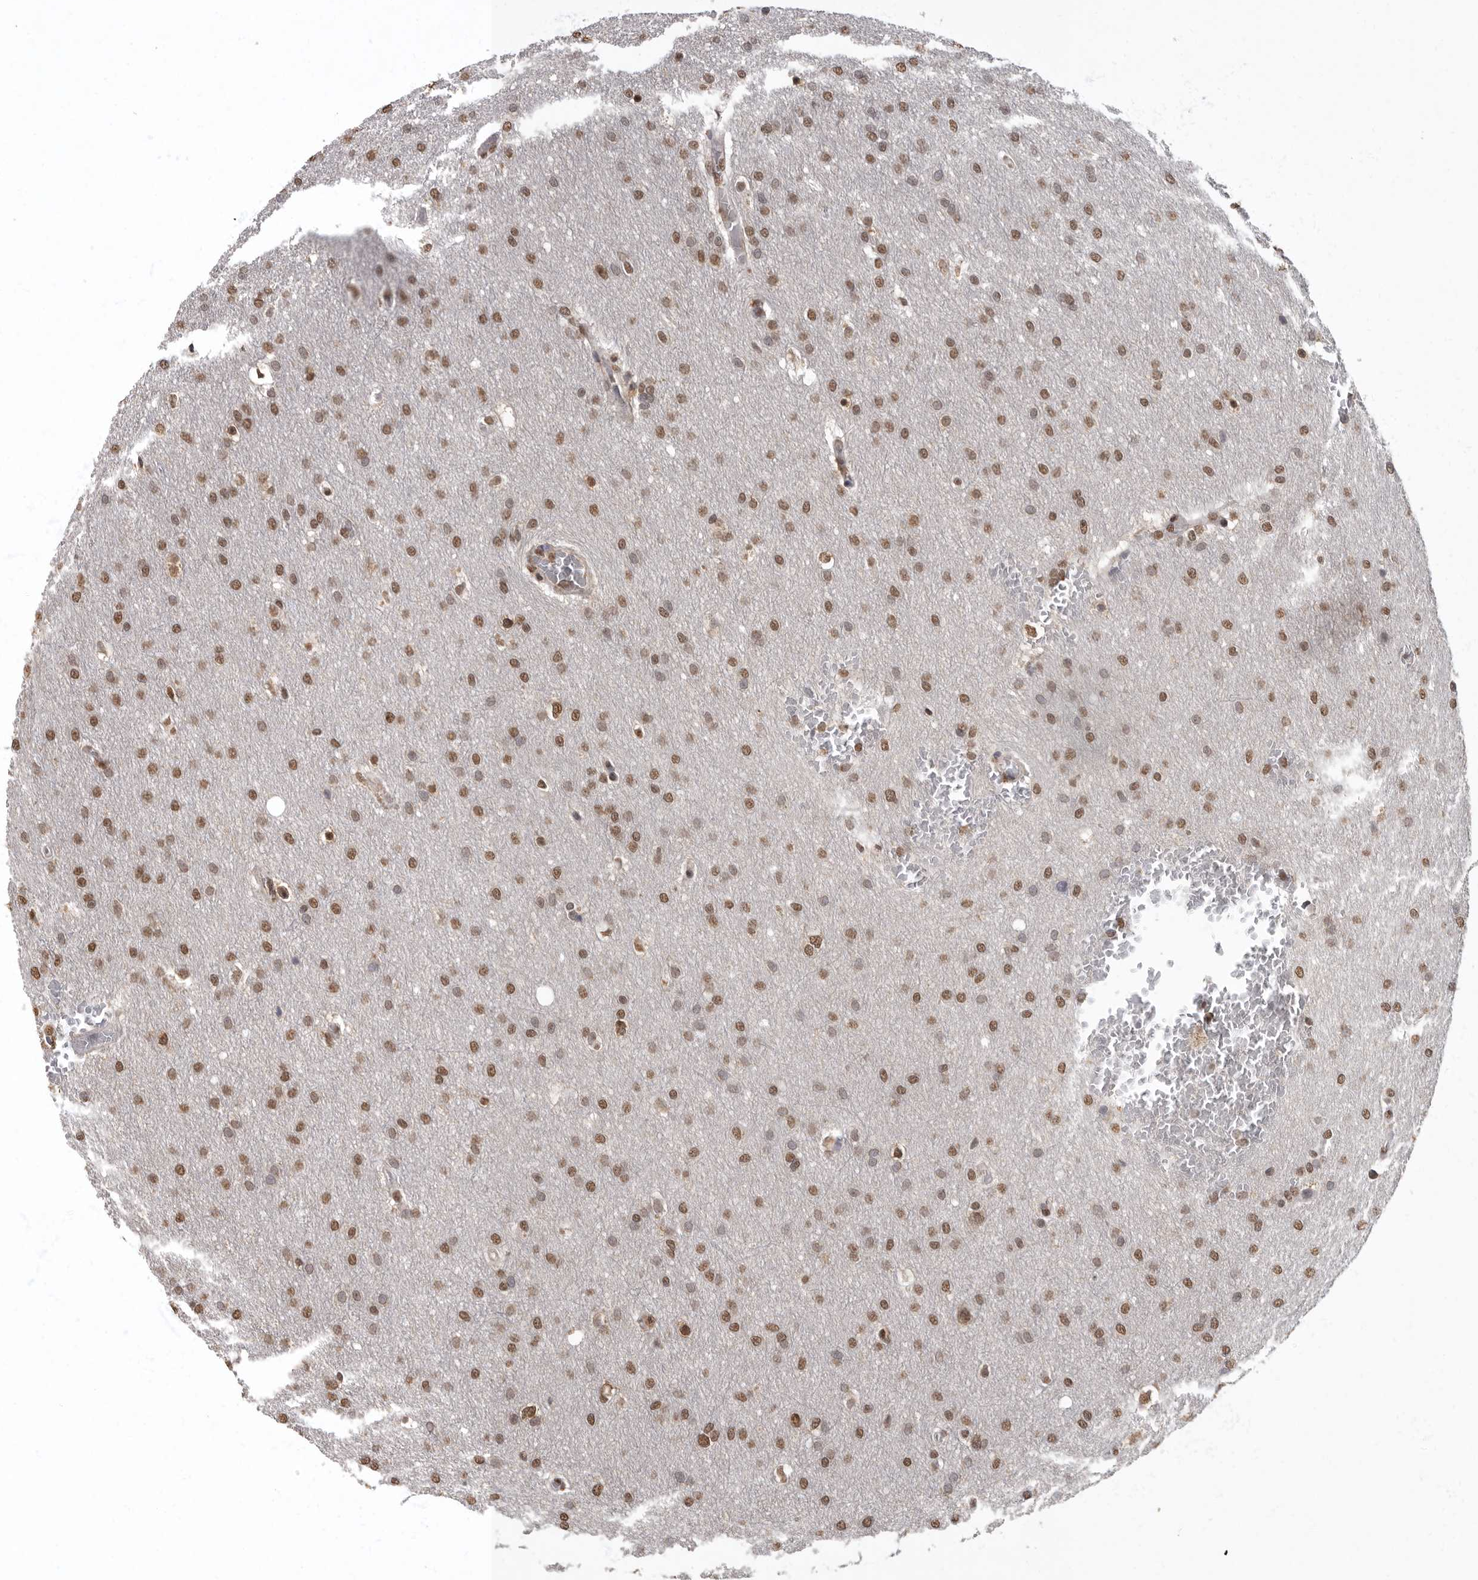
{"staining": {"intensity": "moderate", "quantity": ">75%", "location": "nuclear"}, "tissue": "glioma", "cell_type": "Tumor cells", "image_type": "cancer", "snomed": [{"axis": "morphology", "description": "Glioma, malignant, Low grade"}, {"axis": "topography", "description": "Brain"}], "caption": "IHC histopathology image of neoplastic tissue: human glioma stained using immunohistochemistry (IHC) reveals medium levels of moderate protein expression localized specifically in the nuclear of tumor cells, appearing as a nuclear brown color.", "gene": "NBL1", "patient": {"sex": "female", "age": 37}}